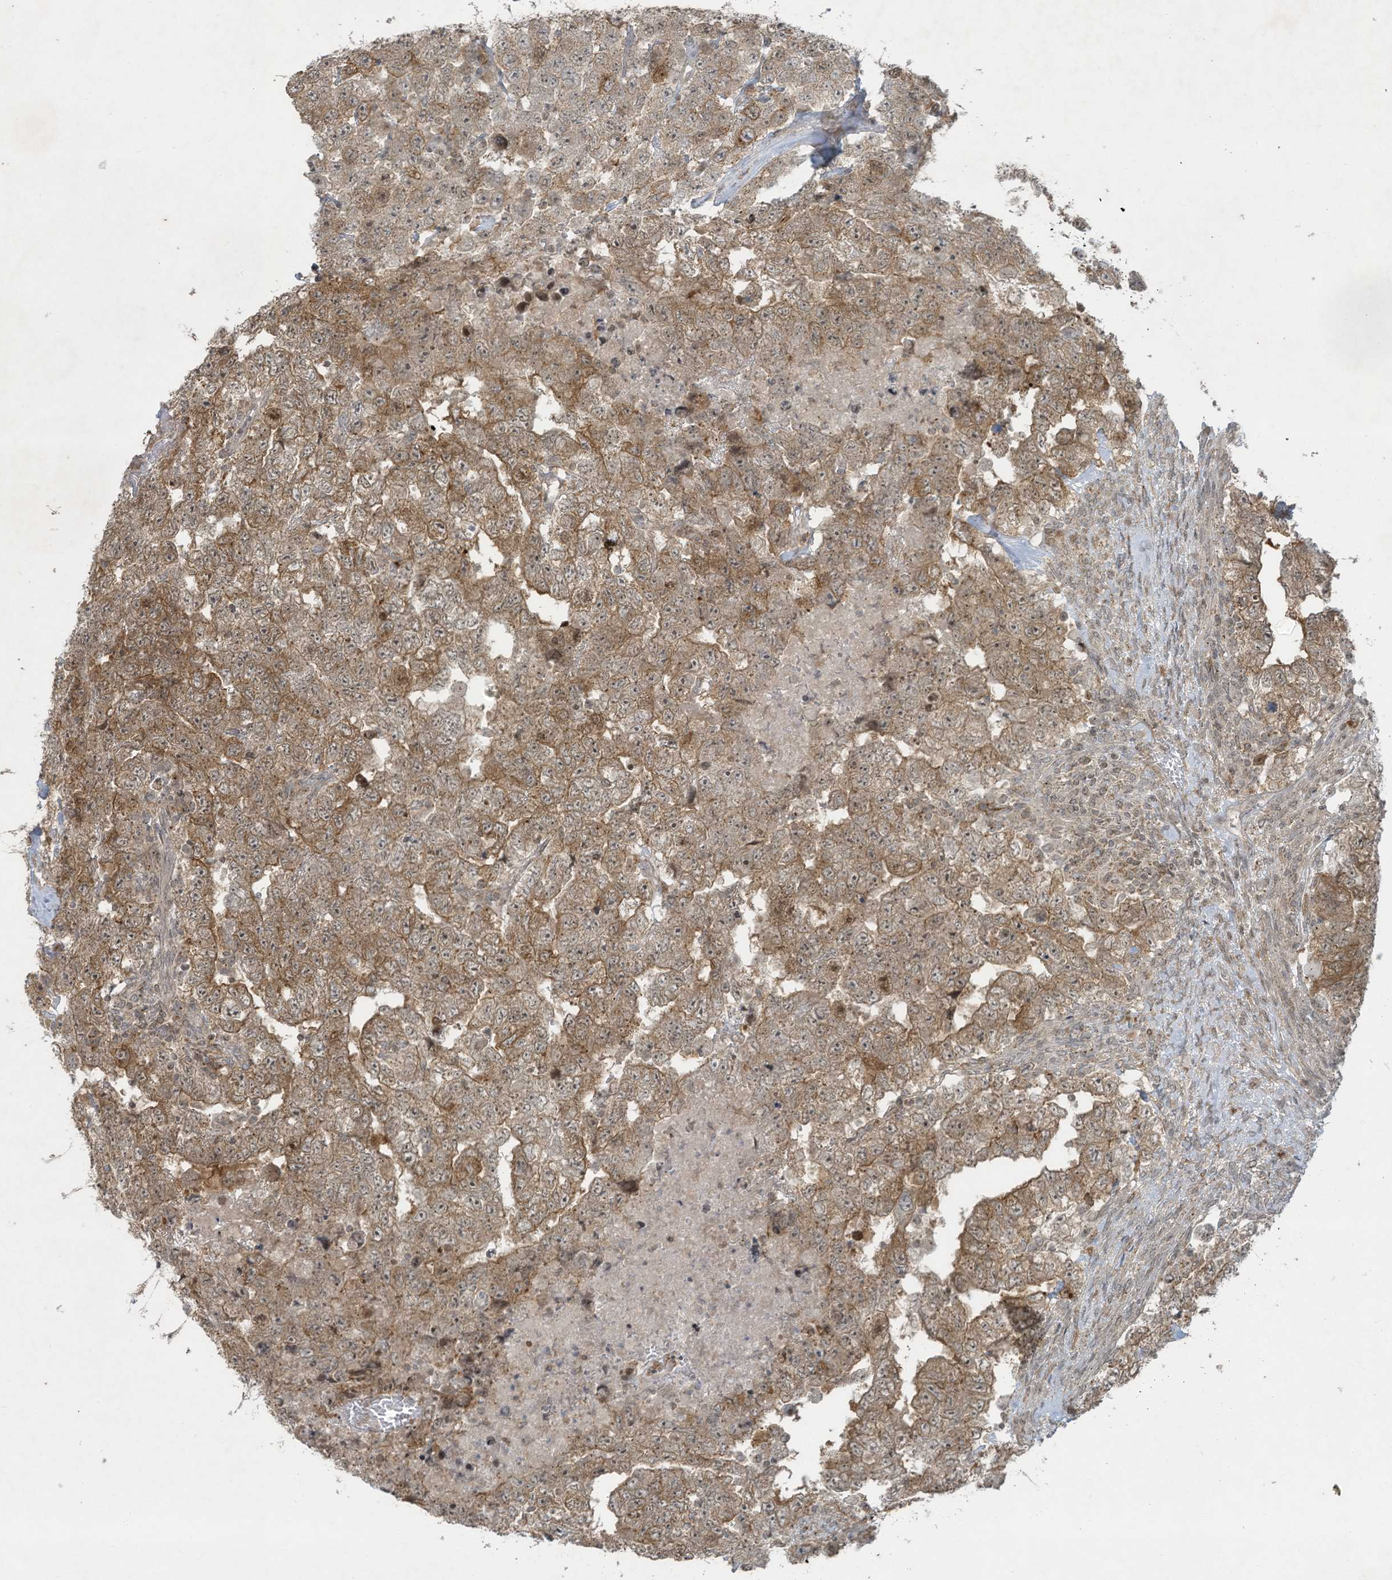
{"staining": {"intensity": "moderate", "quantity": ">75%", "location": "cytoplasmic/membranous"}, "tissue": "testis cancer", "cell_type": "Tumor cells", "image_type": "cancer", "snomed": [{"axis": "morphology", "description": "Carcinoma, Embryonal, NOS"}, {"axis": "topography", "description": "Testis"}], "caption": "A histopathology image of human testis cancer stained for a protein reveals moderate cytoplasmic/membranous brown staining in tumor cells.", "gene": "ZNF263", "patient": {"sex": "male", "age": 36}}